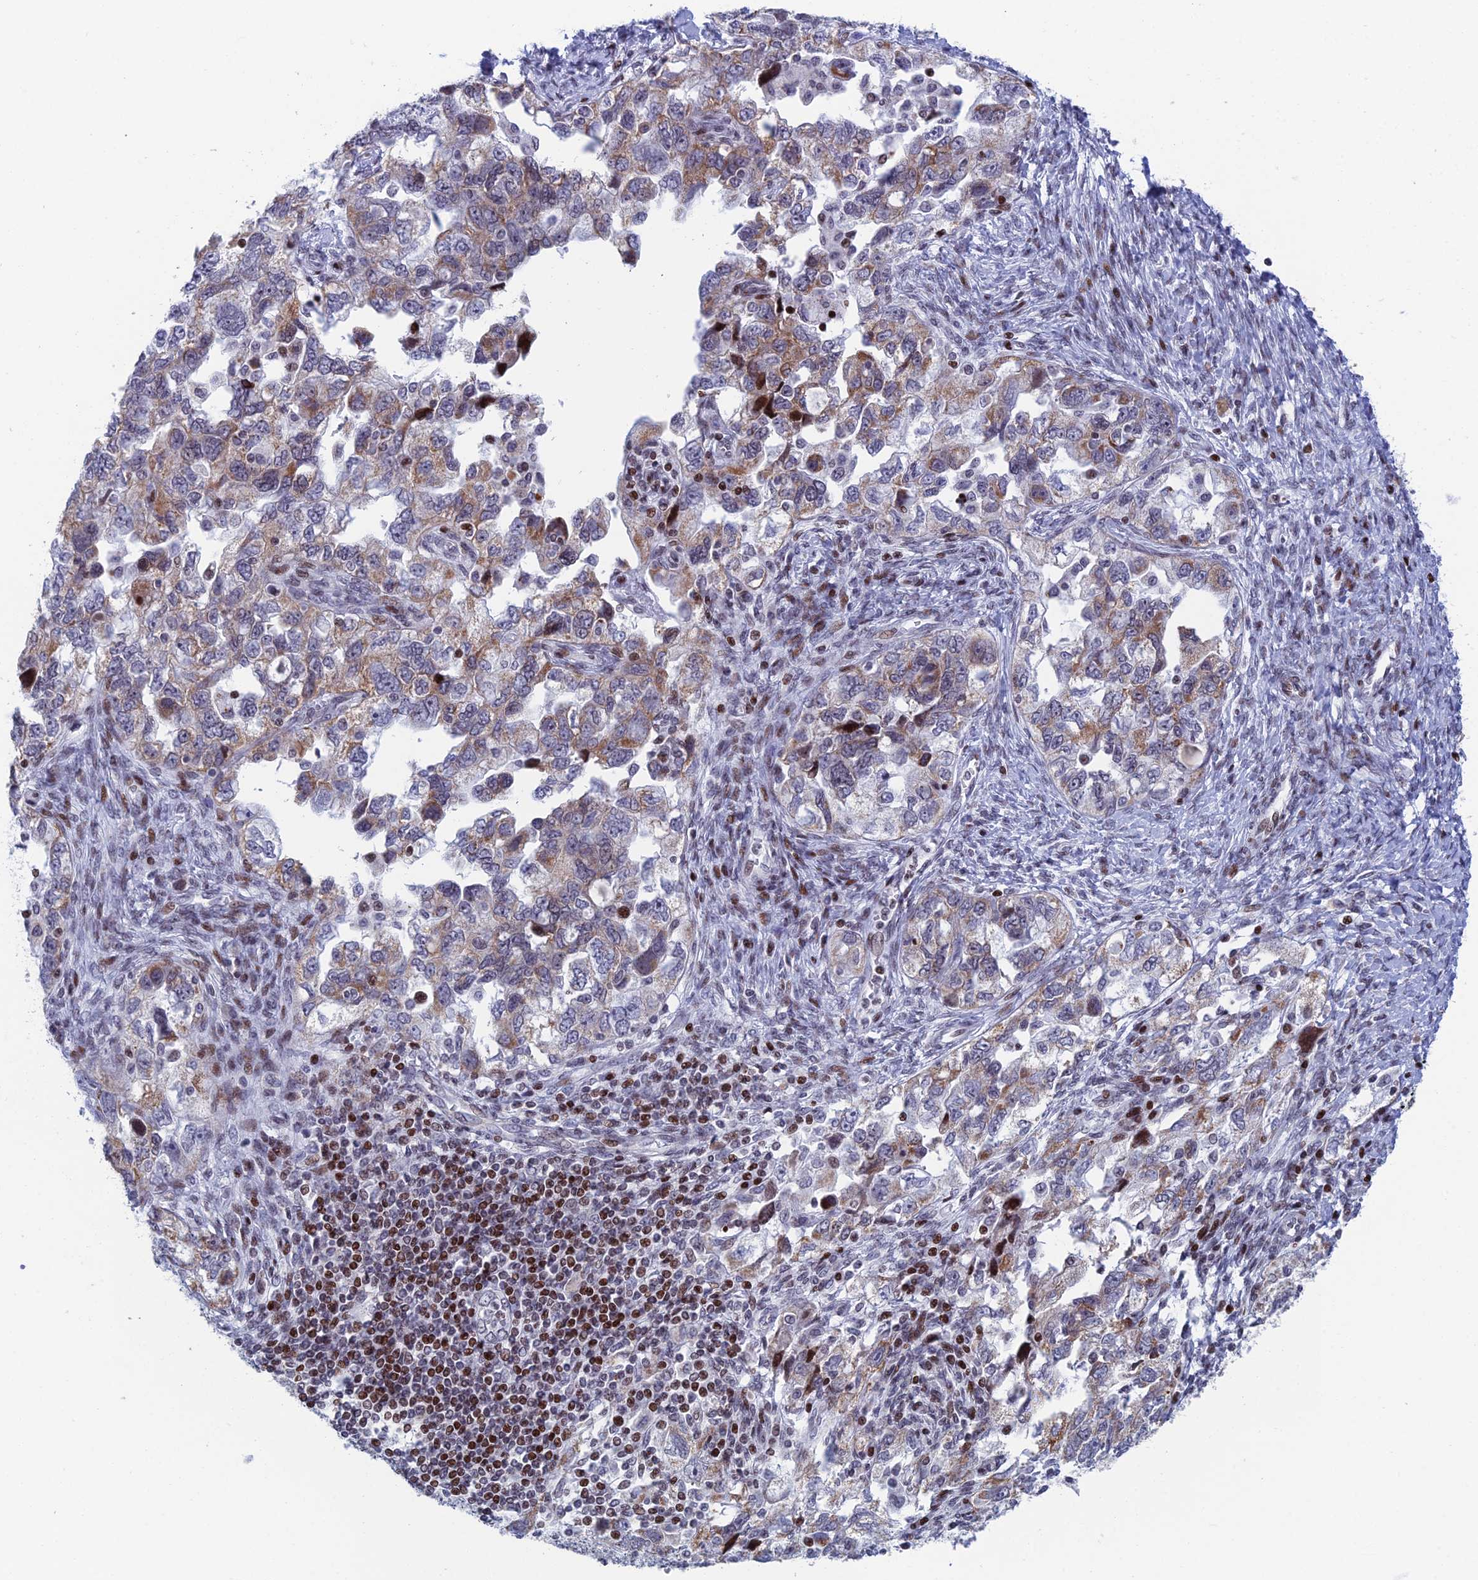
{"staining": {"intensity": "moderate", "quantity": "<25%", "location": "cytoplasmic/membranous"}, "tissue": "ovarian cancer", "cell_type": "Tumor cells", "image_type": "cancer", "snomed": [{"axis": "morphology", "description": "Carcinoma, NOS"}, {"axis": "morphology", "description": "Cystadenocarcinoma, serous, NOS"}, {"axis": "topography", "description": "Ovary"}], "caption": "IHC (DAB) staining of human ovarian cancer (serous cystadenocarcinoma) reveals moderate cytoplasmic/membranous protein expression in about <25% of tumor cells. The protein of interest is shown in brown color, while the nuclei are stained blue.", "gene": "AFF3", "patient": {"sex": "female", "age": 69}}